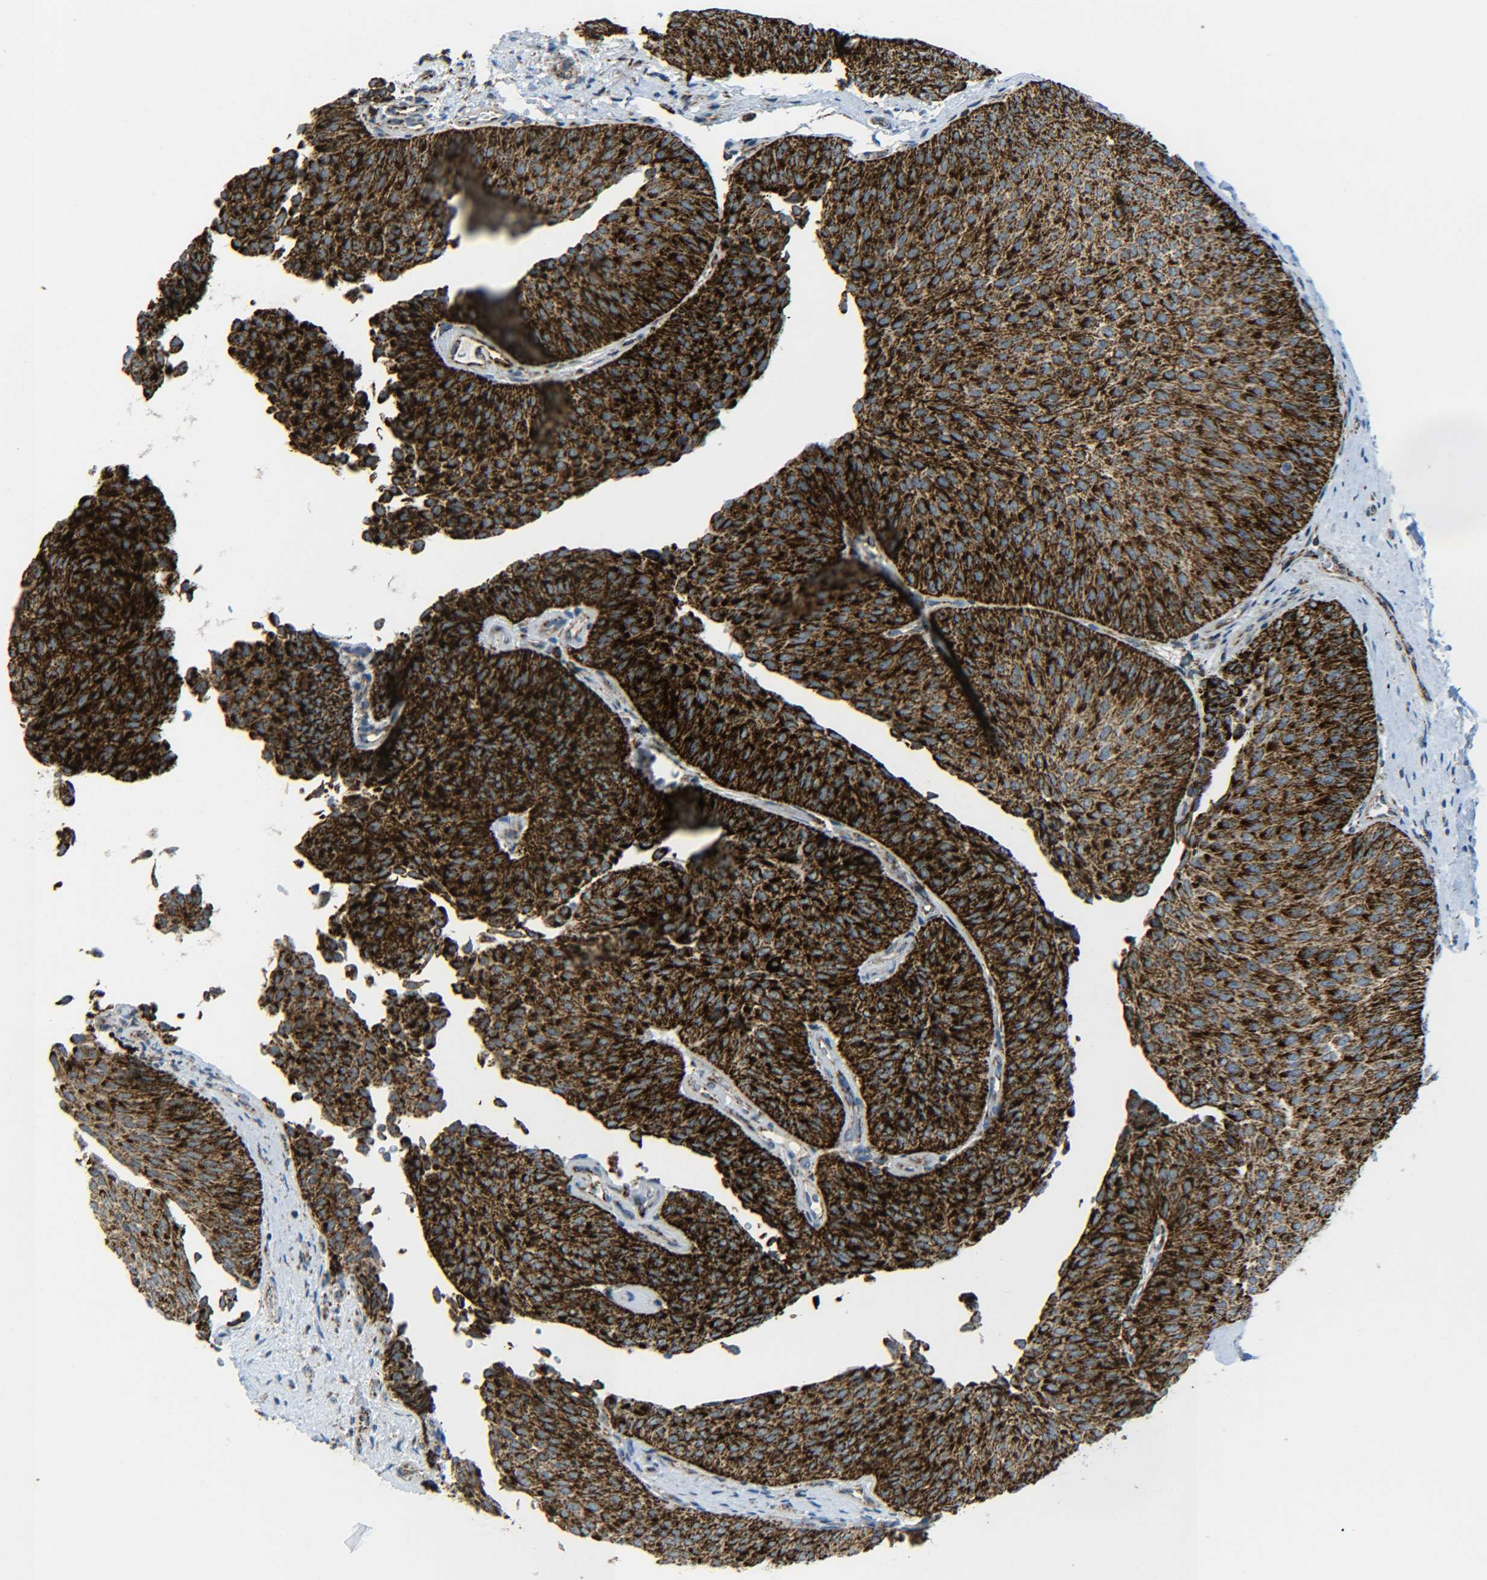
{"staining": {"intensity": "strong", "quantity": ">75%", "location": "cytoplasmic/membranous"}, "tissue": "urothelial cancer", "cell_type": "Tumor cells", "image_type": "cancer", "snomed": [{"axis": "morphology", "description": "Urothelial carcinoma, Low grade"}, {"axis": "topography", "description": "Urinary bladder"}], "caption": "Protein expression analysis of human urothelial cancer reveals strong cytoplasmic/membranous staining in approximately >75% of tumor cells.", "gene": "CYB5R1", "patient": {"sex": "female", "age": 60}}